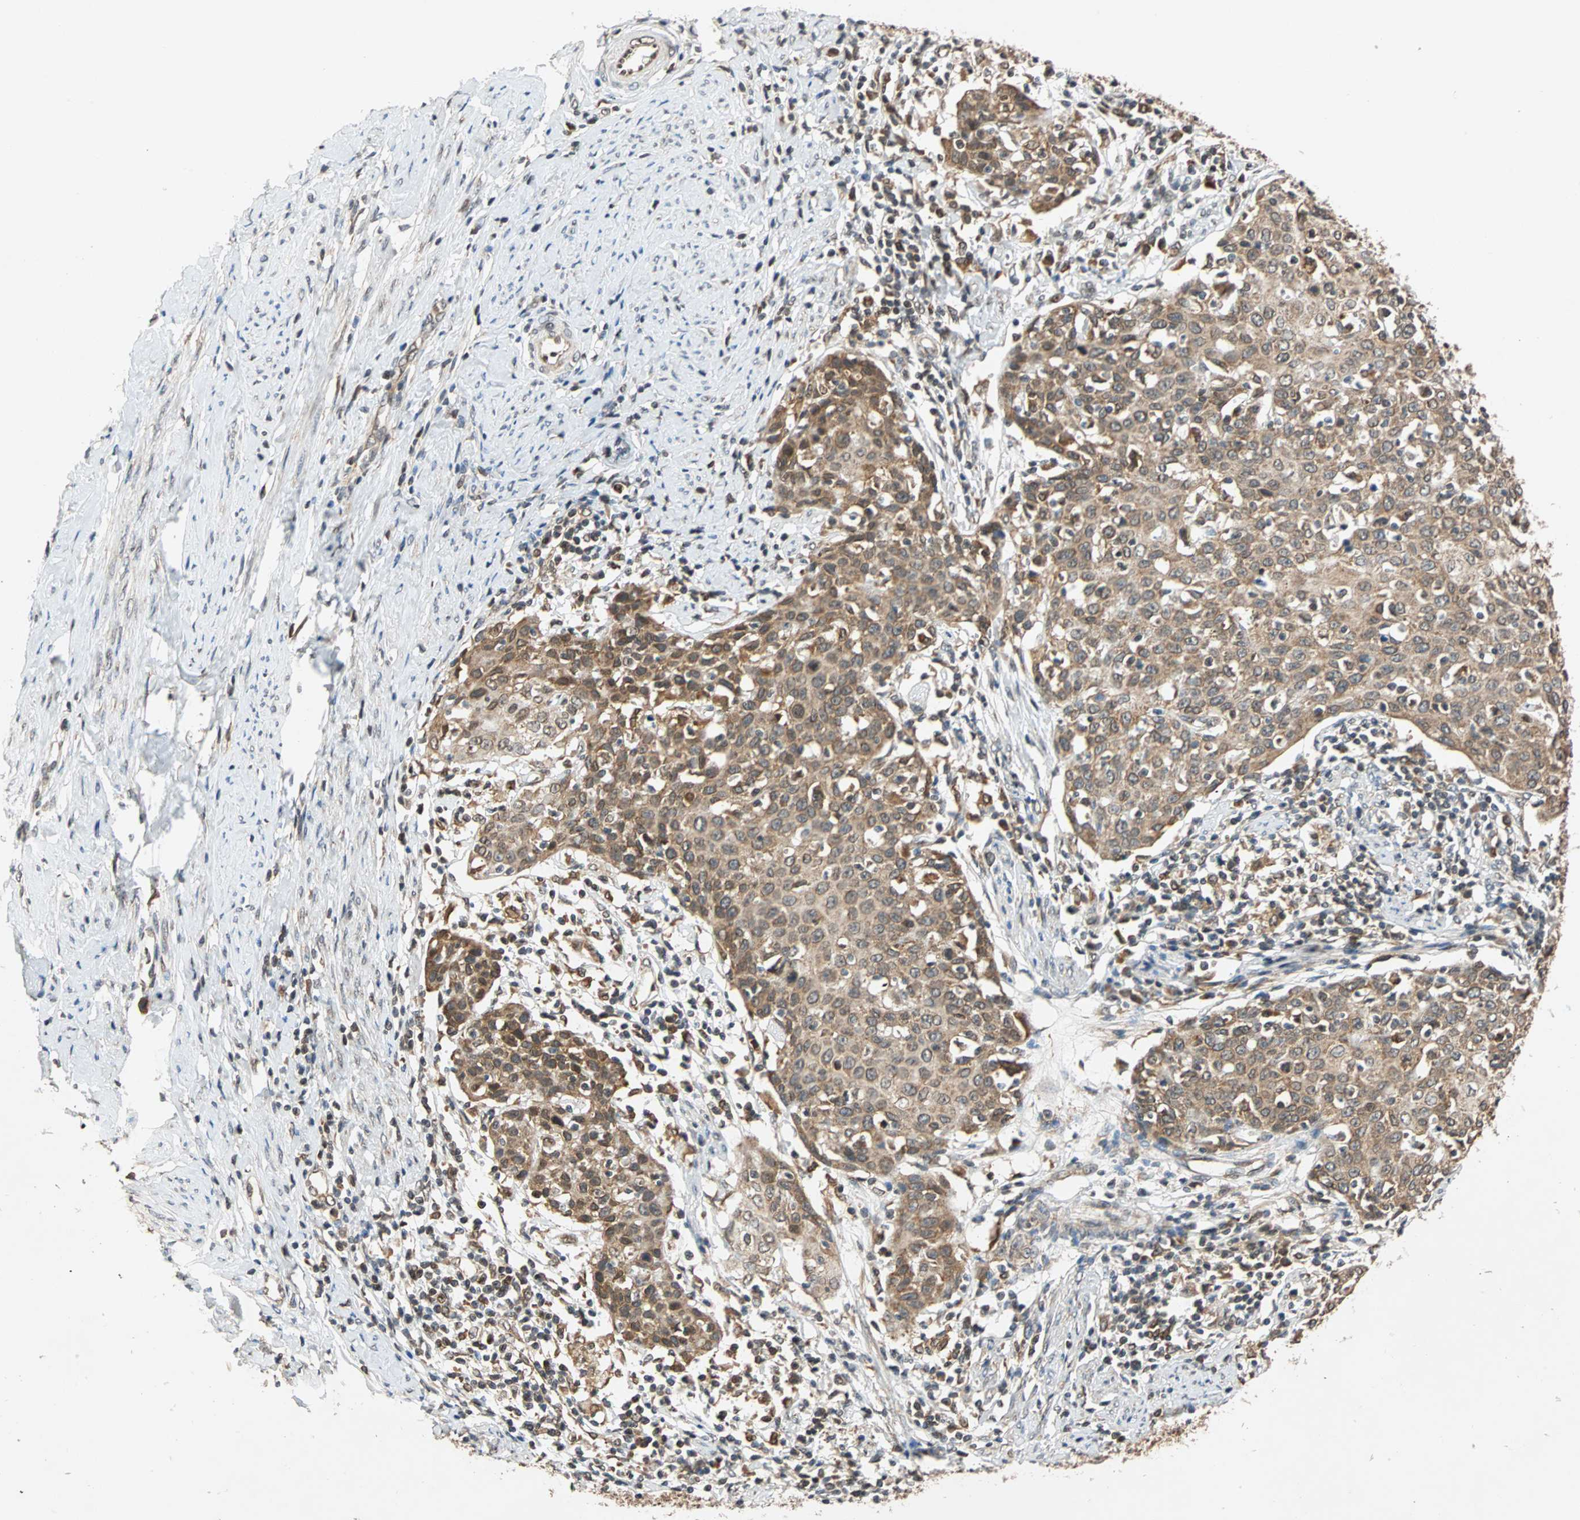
{"staining": {"intensity": "moderate", "quantity": ">75%", "location": "cytoplasmic/membranous"}, "tissue": "cervical cancer", "cell_type": "Tumor cells", "image_type": "cancer", "snomed": [{"axis": "morphology", "description": "Squamous cell carcinoma, NOS"}, {"axis": "topography", "description": "Cervix"}], "caption": "Squamous cell carcinoma (cervical) stained with a protein marker shows moderate staining in tumor cells.", "gene": "AUP1", "patient": {"sex": "female", "age": 38}}